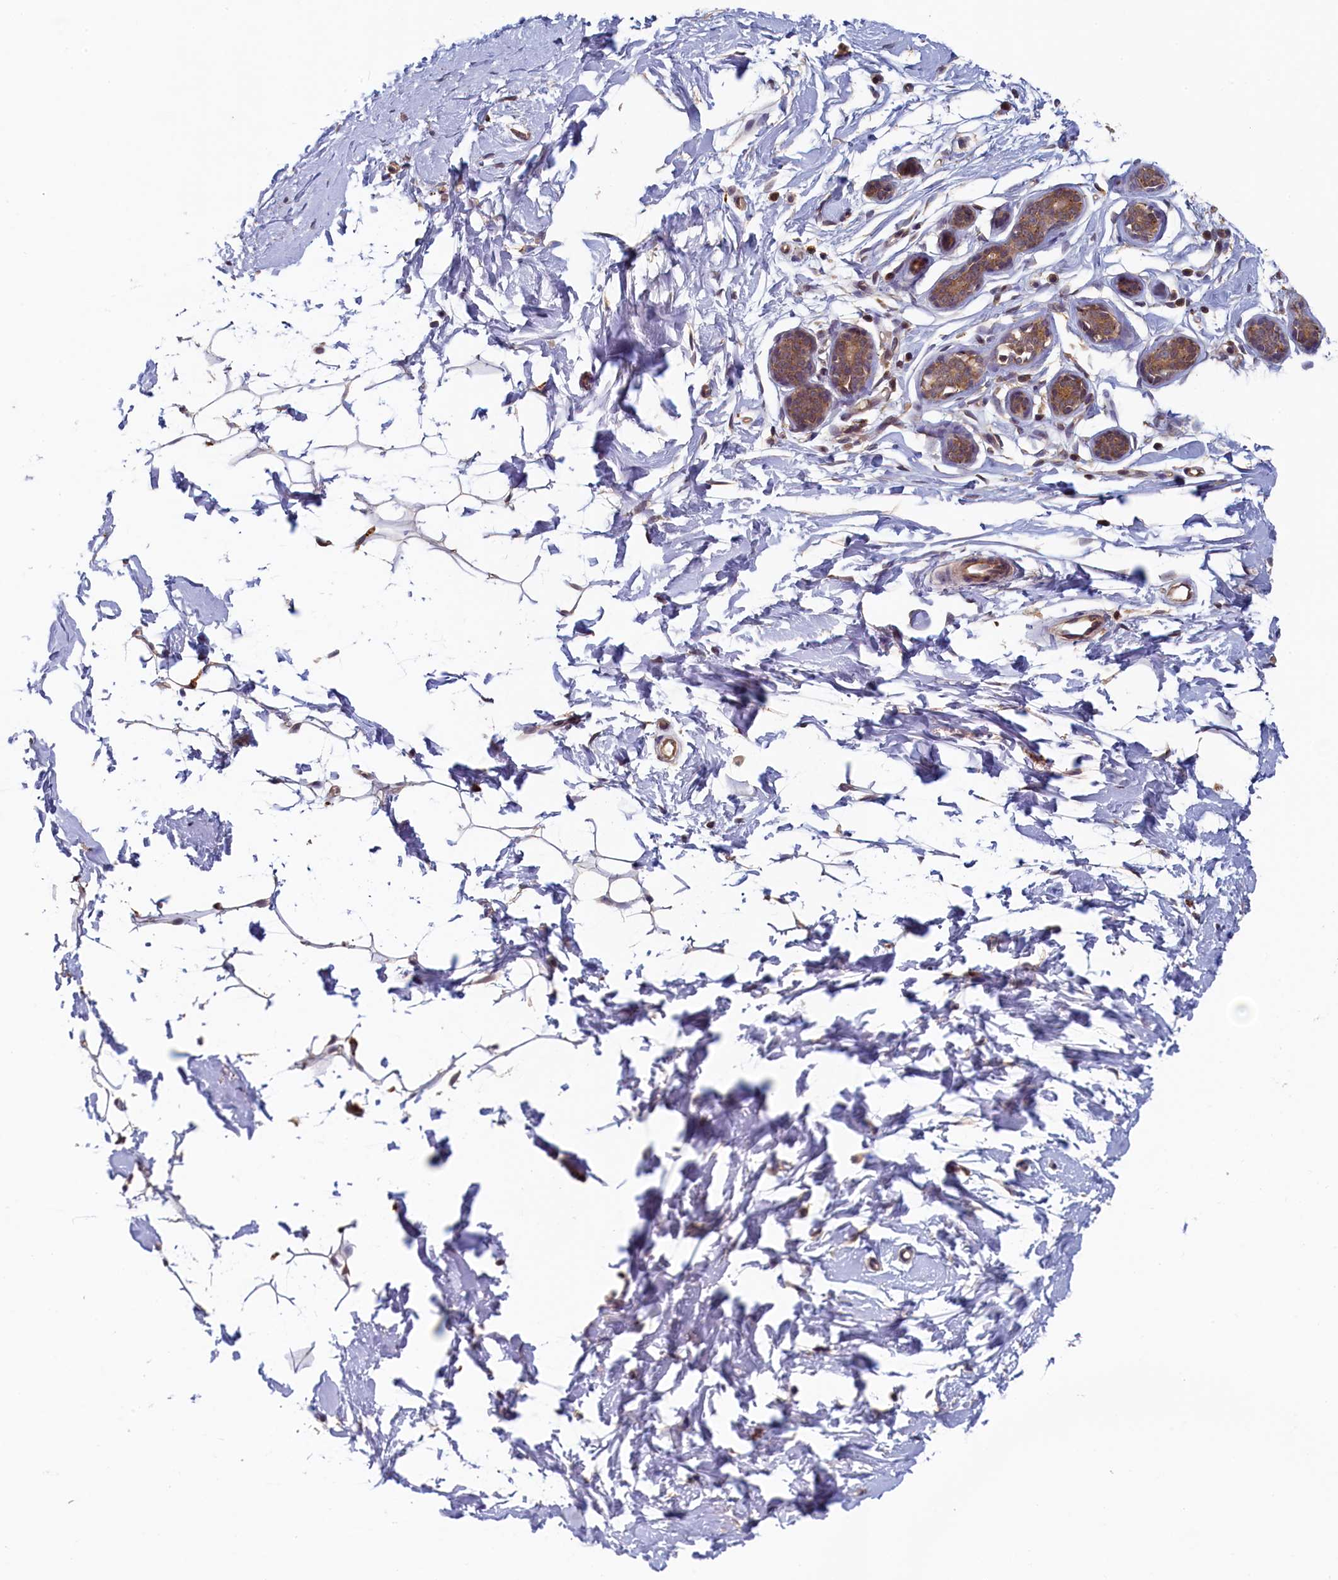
{"staining": {"intensity": "negative", "quantity": "none", "location": "none"}, "tissue": "adipose tissue", "cell_type": "Adipocytes", "image_type": "normal", "snomed": [{"axis": "morphology", "description": "Normal tissue, NOS"}, {"axis": "topography", "description": "Breast"}], "caption": "High magnification brightfield microscopy of unremarkable adipose tissue stained with DAB (brown) and counterstained with hematoxylin (blue): adipocytes show no significant staining. The staining was performed using DAB to visualize the protein expression in brown, while the nuclei were stained in blue with hematoxylin (Magnification: 20x).", "gene": "NUBP2", "patient": {"sex": "female", "age": 23}}